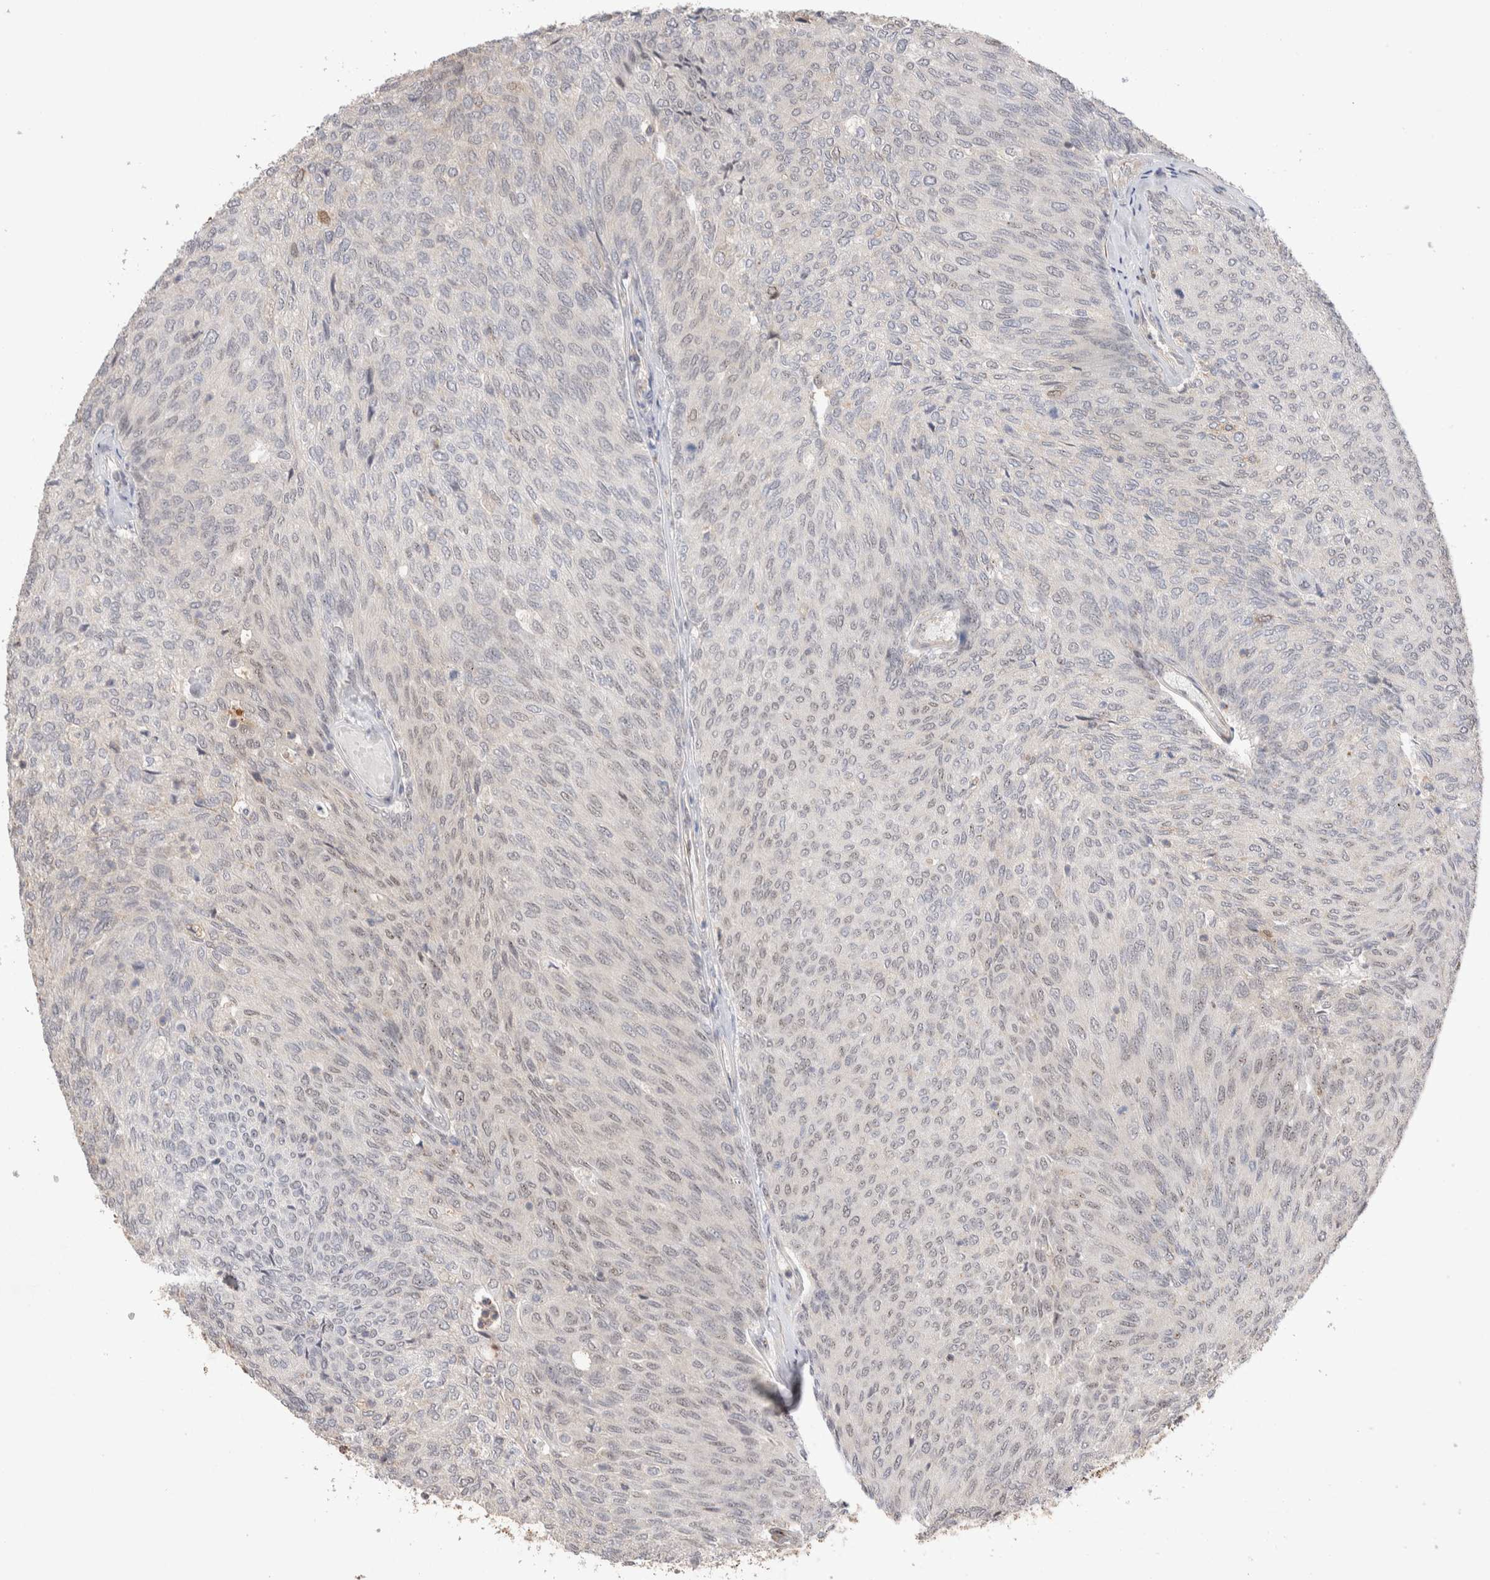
{"staining": {"intensity": "negative", "quantity": "none", "location": "none"}, "tissue": "urothelial cancer", "cell_type": "Tumor cells", "image_type": "cancer", "snomed": [{"axis": "morphology", "description": "Urothelial carcinoma, Low grade"}, {"axis": "topography", "description": "Urinary bladder"}], "caption": "This is an immunohistochemistry image of human urothelial cancer. There is no staining in tumor cells.", "gene": "ZNF704", "patient": {"sex": "female", "age": 79}}